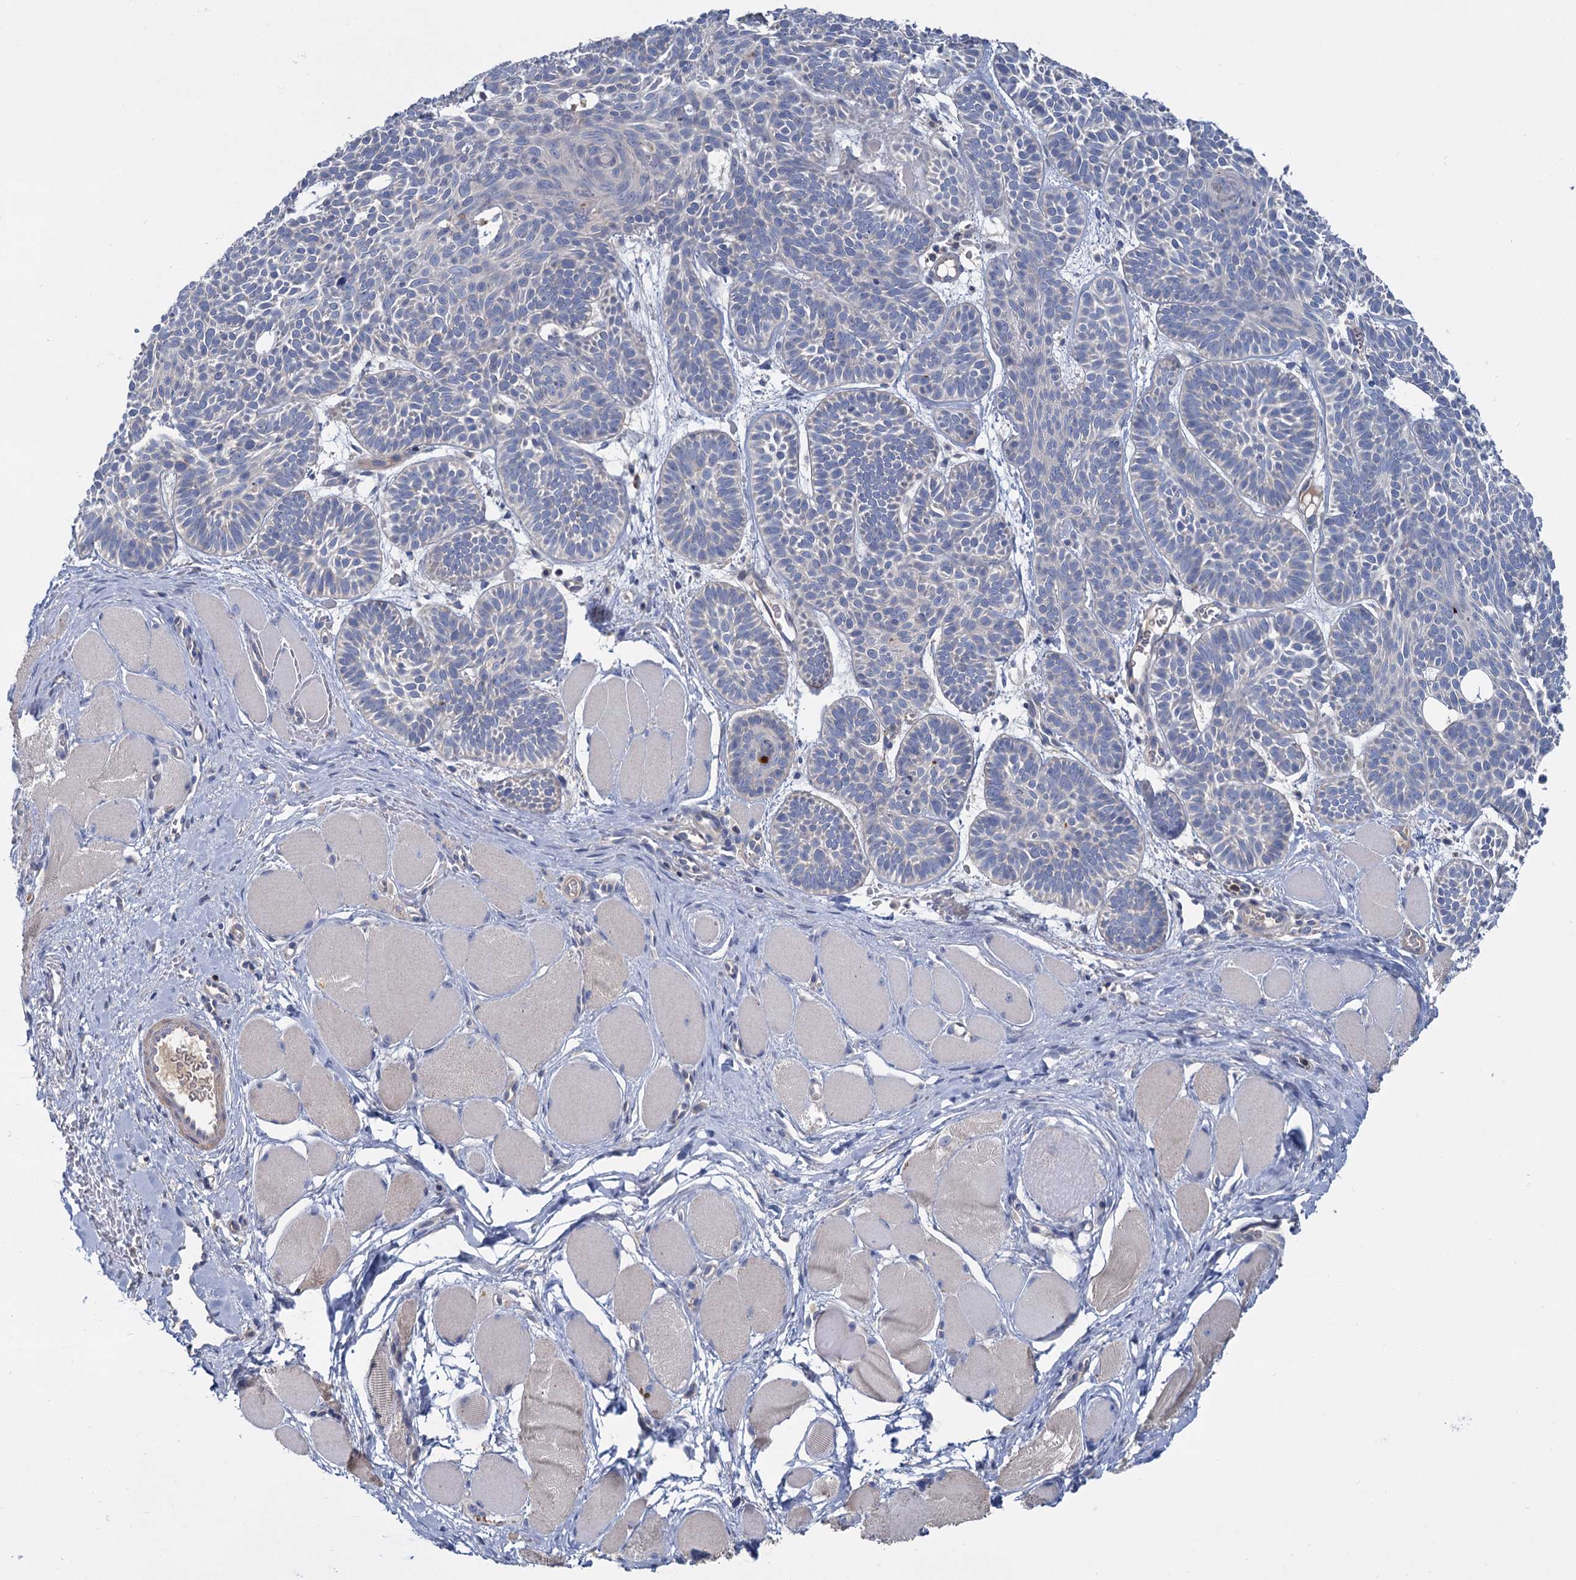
{"staining": {"intensity": "negative", "quantity": "none", "location": "none"}, "tissue": "skin cancer", "cell_type": "Tumor cells", "image_type": "cancer", "snomed": [{"axis": "morphology", "description": "Basal cell carcinoma"}, {"axis": "topography", "description": "Skin"}], "caption": "This is an IHC image of skin cancer. There is no expression in tumor cells.", "gene": "ACSM3", "patient": {"sex": "male", "age": 85}}